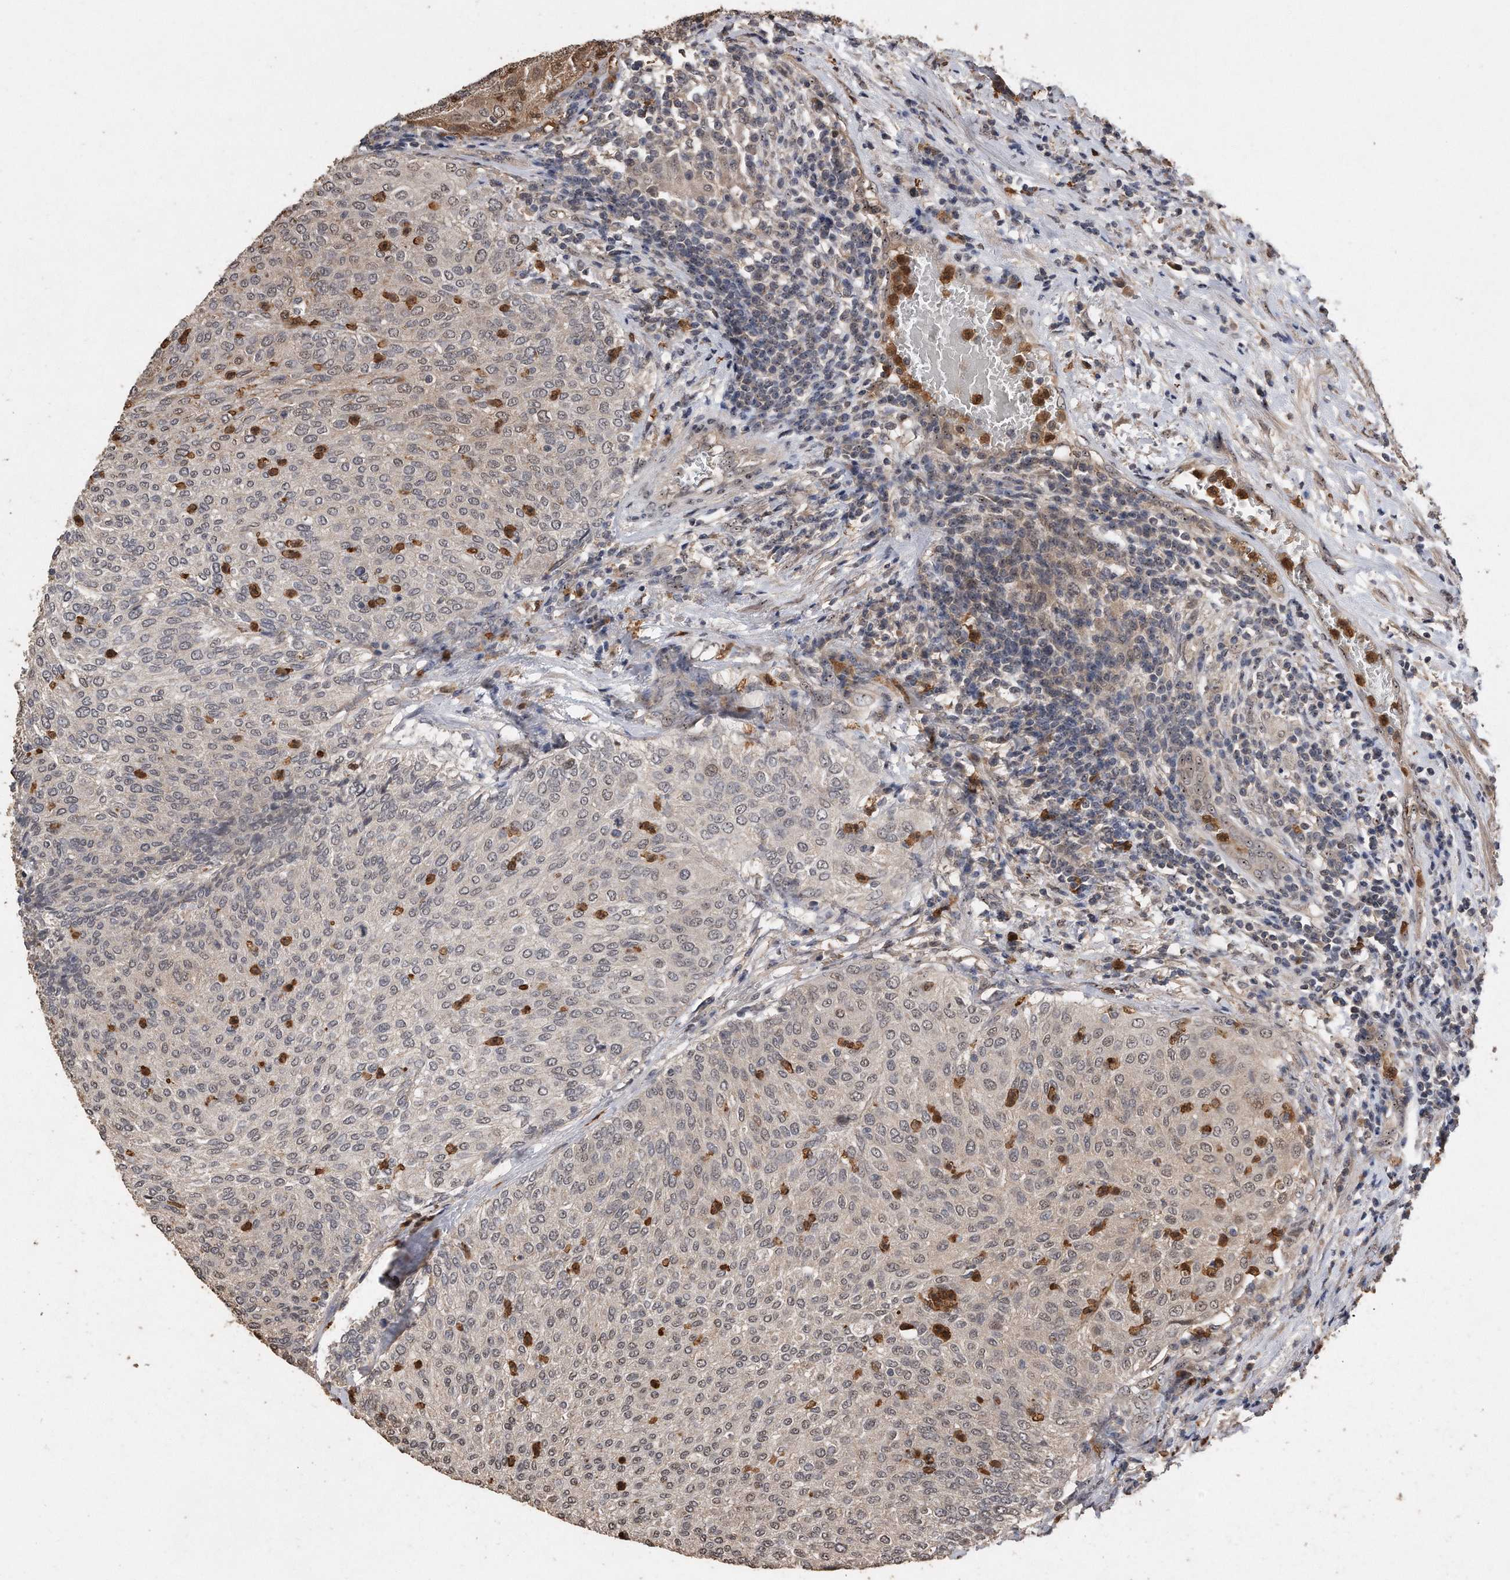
{"staining": {"intensity": "weak", "quantity": "<25%", "location": "nuclear"}, "tissue": "urothelial cancer", "cell_type": "Tumor cells", "image_type": "cancer", "snomed": [{"axis": "morphology", "description": "Urothelial carcinoma, Low grade"}, {"axis": "topography", "description": "Urinary bladder"}], "caption": "Immunohistochemistry of low-grade urothelial carcinoma demonstrates no expression in tumor cells.", "gene": "PELO", "patient": {"sex": "female", "age": 79}}